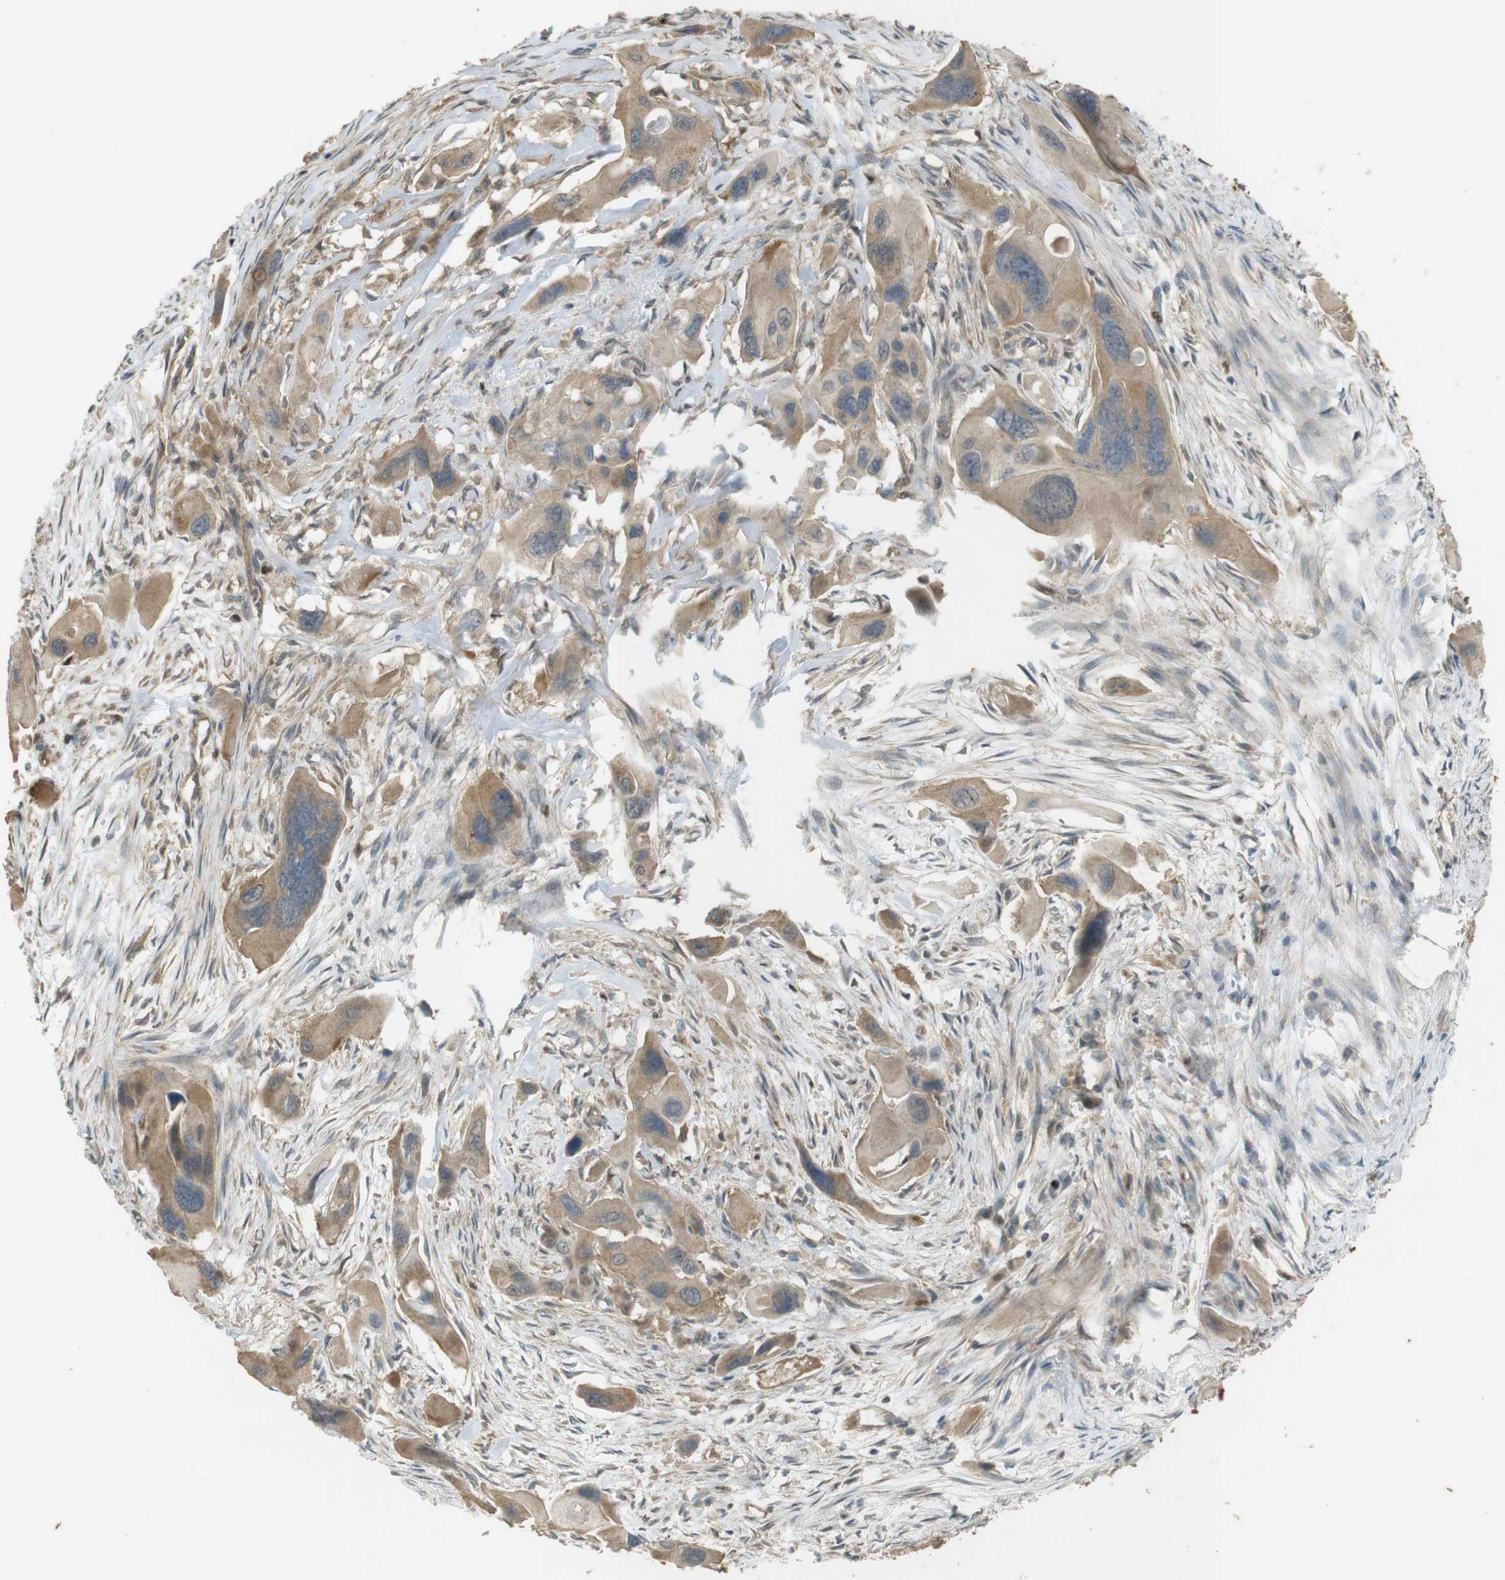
{"staining": {"intensity": "weak", "quantity": ">75%", "location": "cytoplasmic/membranous"}, "tissue": "pancreatic cancer", "cell_type": "Tumor cells", "image_type": "cancer", "snomed": [{"axis": "morphology", "description": "Adenocarcinoma, NOS"}, {"axis": "topography", "description": "Pancreas"}], "caption": "Immunohistochemistry (DAB) staining of pancreatic cancer displays weak cytoplasmic/membranous protein expression in about >75% of tumor cells.", "gene": "ZDHHC20", "patient": {"sex": "male", "age": 73}}